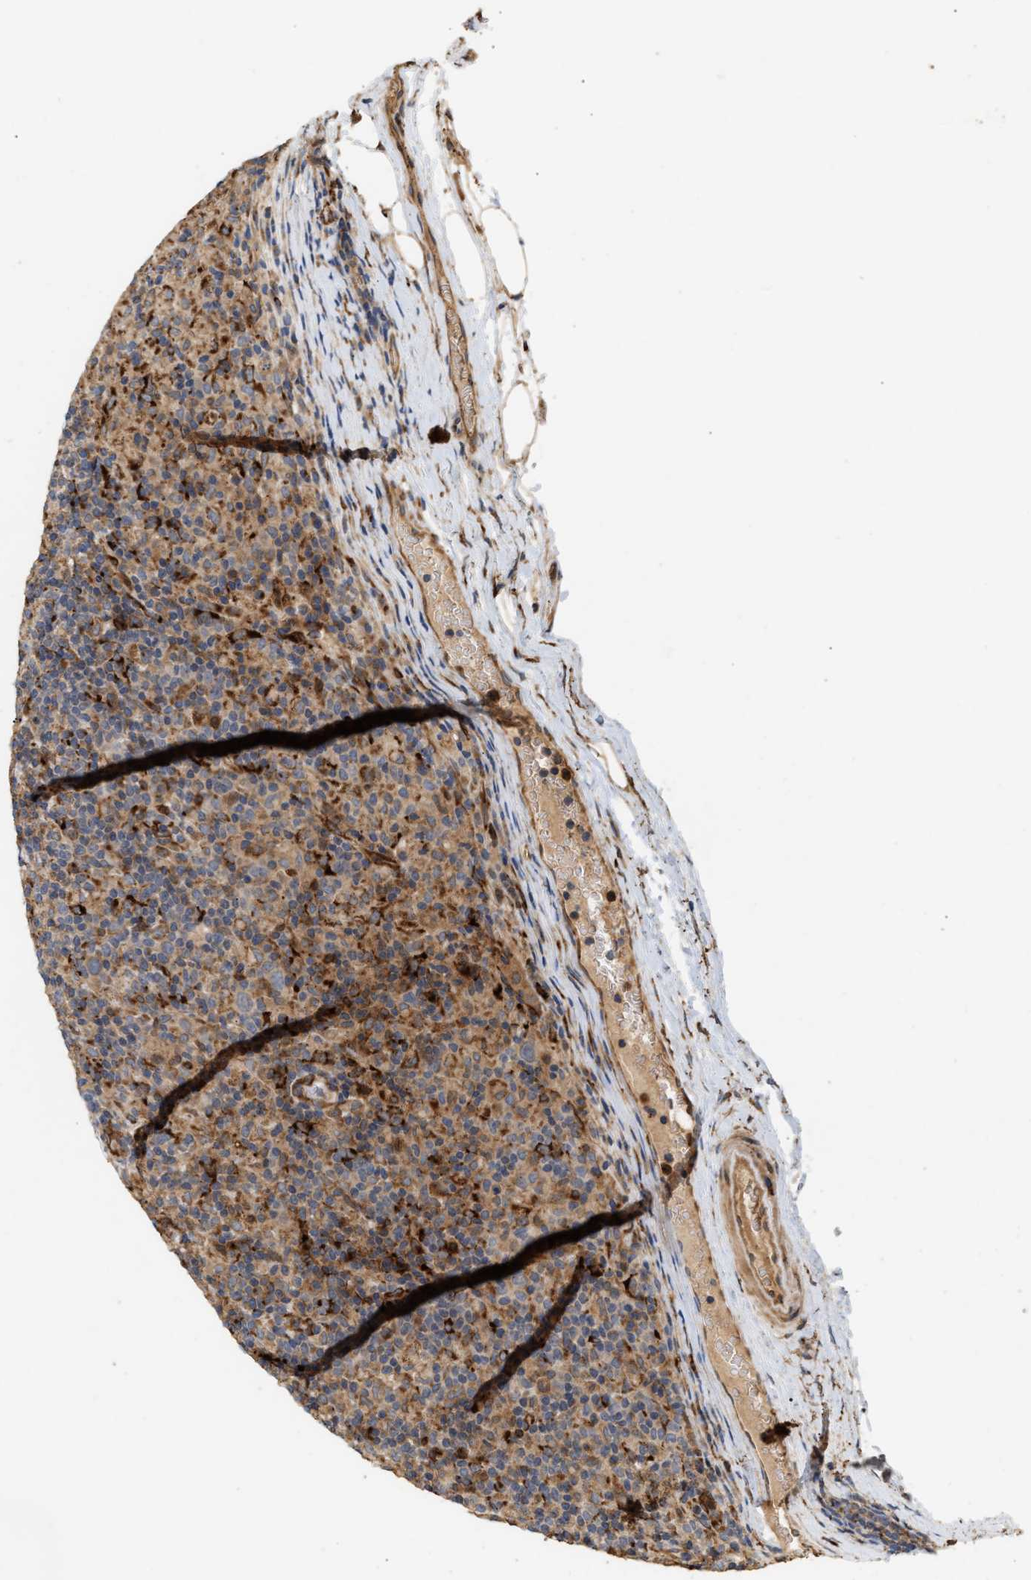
{"staining": {"intensity": "negative", "quantity": "none", "location": "none"}, "tissue": "lymphoma", "cell_type": "Tumor cells", "image_type": "cancer", "snomed": [{"axis": "morphology", "description": "Hodgkin's disease, NOS"}, {"axis": "topography", "description": "Lymph node"}], "caption": "Tumor cells show no significant protein staining in Hodgkin's disease.", "gene": "PLCD1", "patient": {"sex": "male", "age": 70}}